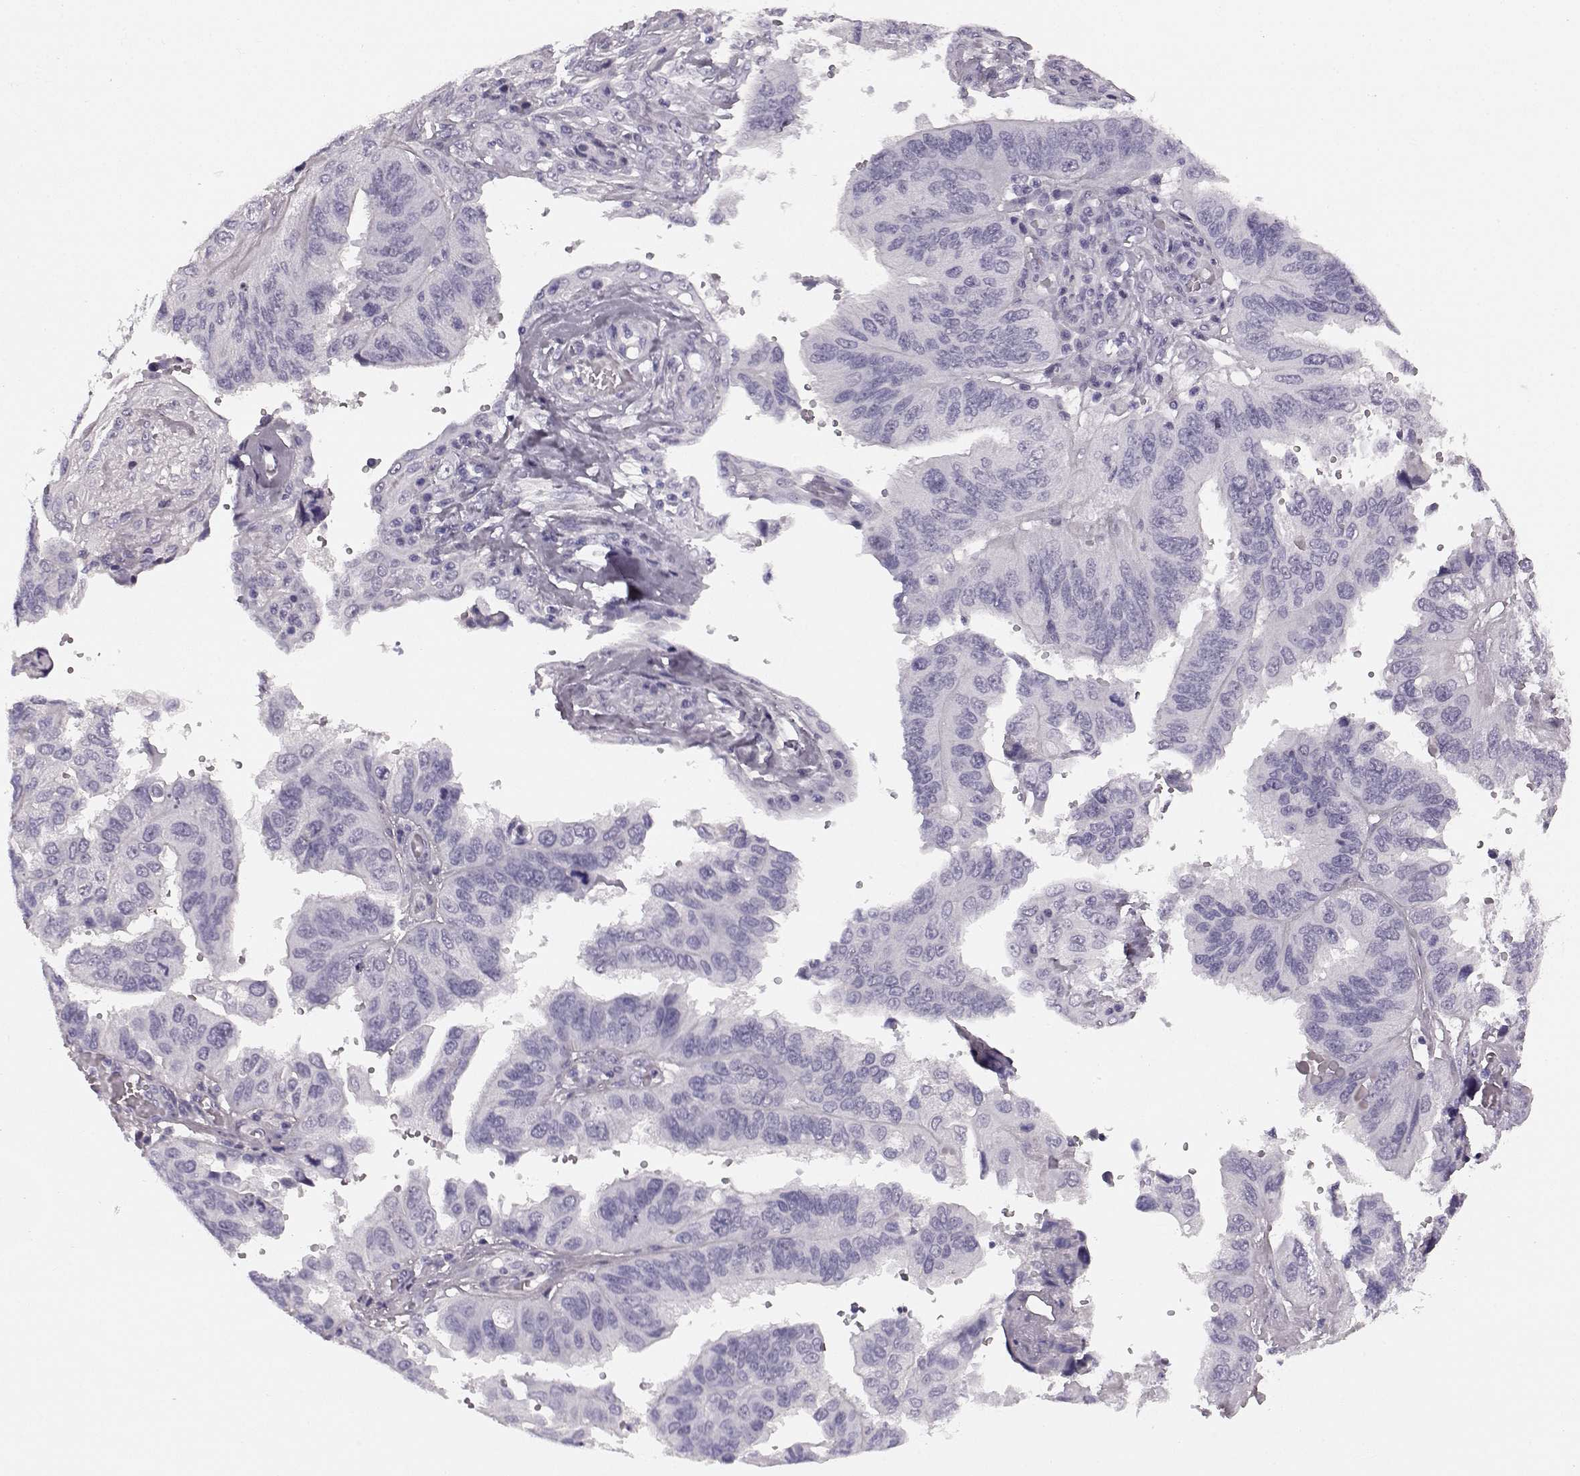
{"staining": {"intensity": "negative", "quantity": "none", "location": "none"}, "tissue": "ovarian cancer", "cell_type": "Tumor cells", "image_type": "cancer", "snomed": [{"axis": "morphology", "description": "Cystadenocarcinoma, serous, NOS"}, {"axis": "topography", "description": "Ovary"}], "caption": "Human ovarian cancer stained for a protein using IHC reveals no positivity in tumor cells.", "gene": "AIPL1", "patient": {"sex": "female", "age": 79}}